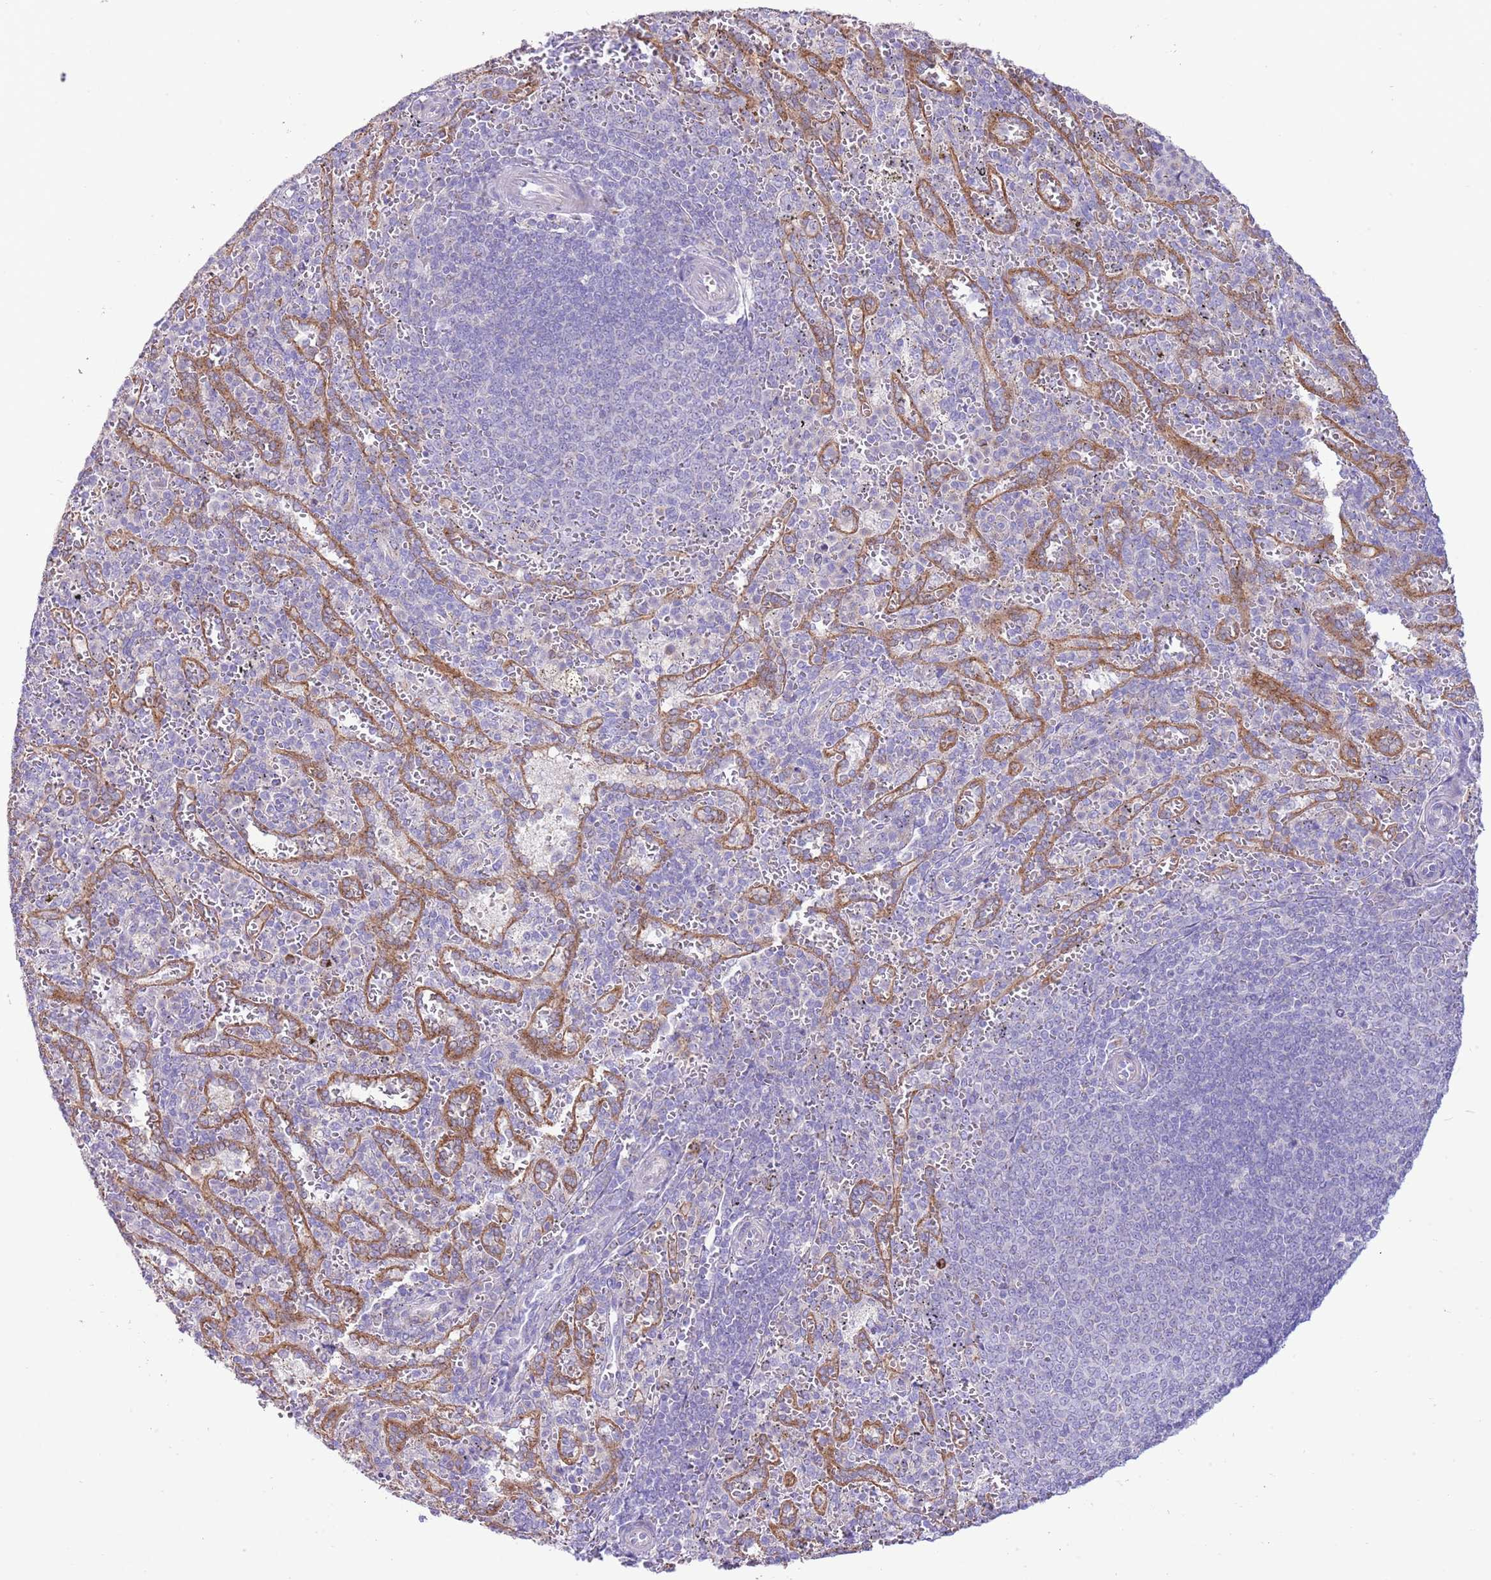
{"staining": {"intensity": "negative", "quantity": "none", "location": "none"}, "tissue": "spleen", "cell_type": "Cells in red pulp", "image_type": "normal", "snomed": [{"axis": "morphology", "description": "Normal tissue, NOS"}, {"axis": "topography", "description": "Spleen"}], "caption": "This is an immunohistochemistry (IHC) micrograph of normal spleen. There is no positivity in cells in red pulp.", "gene": "OAZ2", "patient": {"sex": "female", "age": 21}}